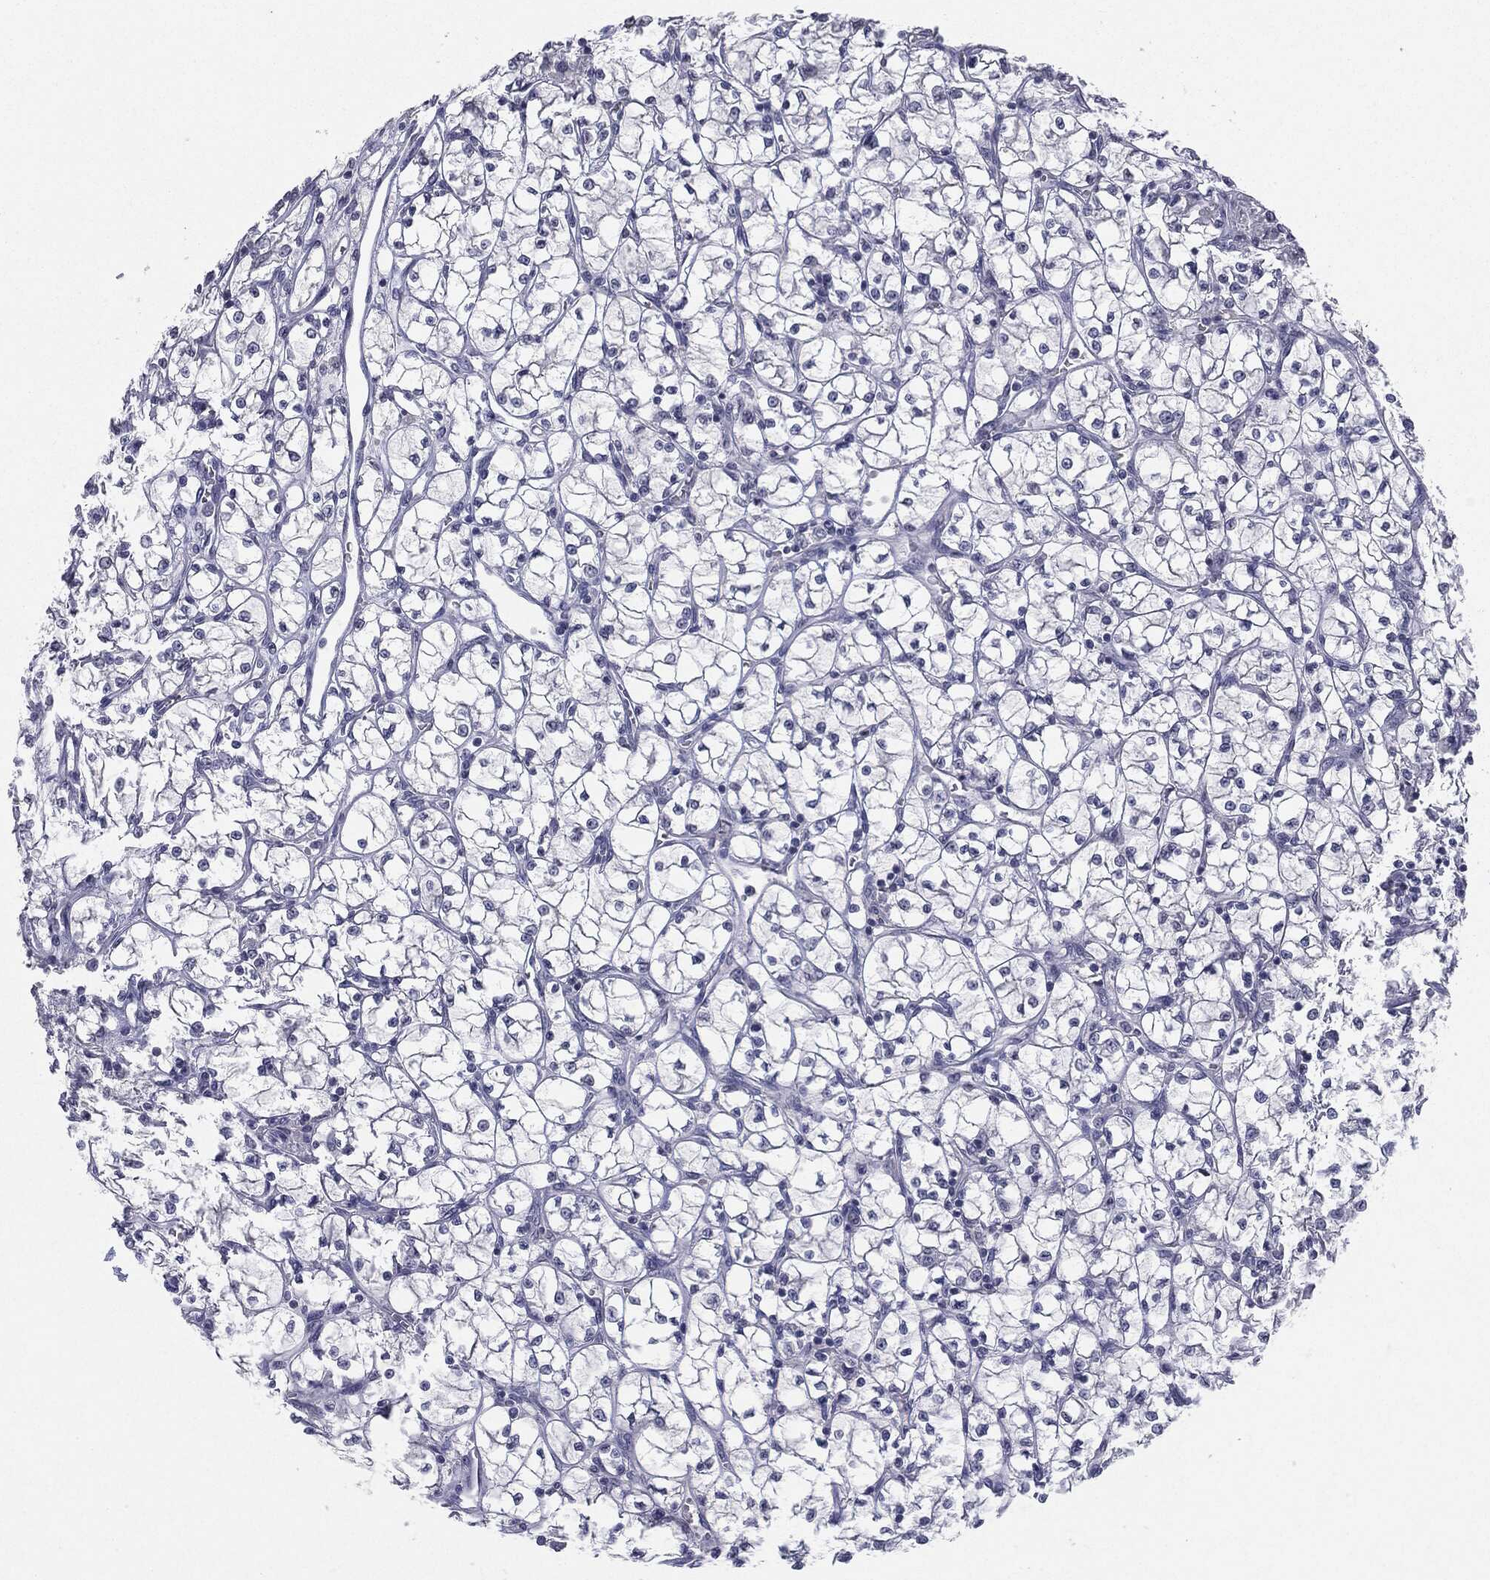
{"staining": {"intensity": "negative", "quantity": "none", "location": "none"}, "tissue": "renal cancer", "cell_type": "Tumor cells", "image_type": "cancer", "snomed": [{"axis": "morphology", "description": "Adenocarcinoma, NOS"}, {"axis": "topography", "description": "Kidney"}], "caption": "IHC micrograph of neoplastic tissue: adenocarcinoma (renal) stained with DAB (3,3'-diaminobenzidine) reveals no significant protein expression in tumor cells.", "gene": "SERPINB4", "patient": {"sex": "female", "age": 64}}